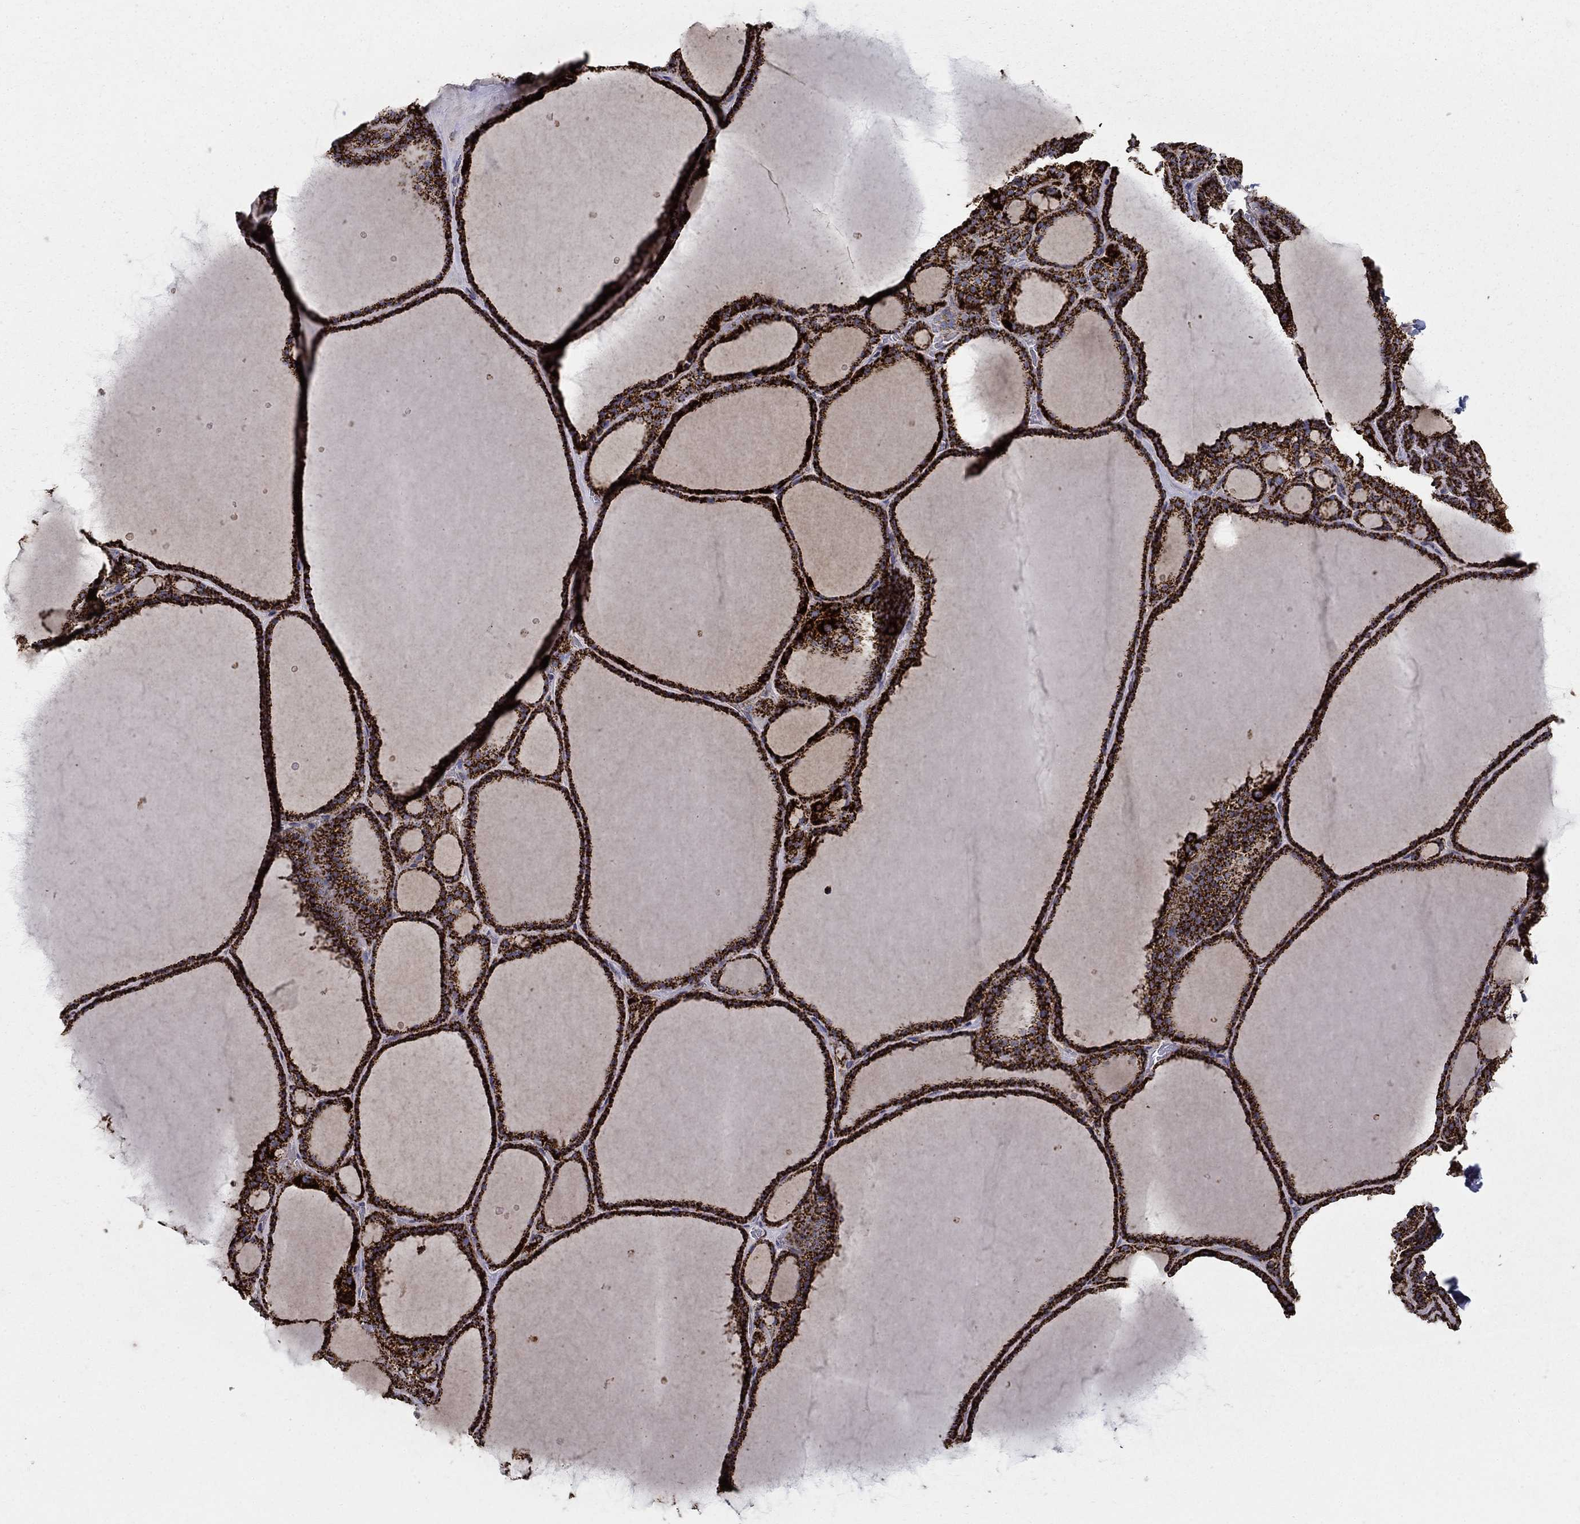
{"staining": {"intensity": "strong", "quantity": ">75%", "location": "cytoplasmic/membranous"}, "tissue": "thyroid gland", "cell_type": "Glandular cells", "image_type": "normal", "snomed": [{"axis": "morphology", "description": "Normal tissue, NOS"}, {"axis": "topography", "description": "Thyroid gland"}], "caption": "This is an image of immunohistochemistry staining of unremarkable thyroid gland, which shows strong staining in the cytoplasmic/membranous of glandular cells.", "gene": "GCSH", "patient": {"sex": "male", "age": 63}}